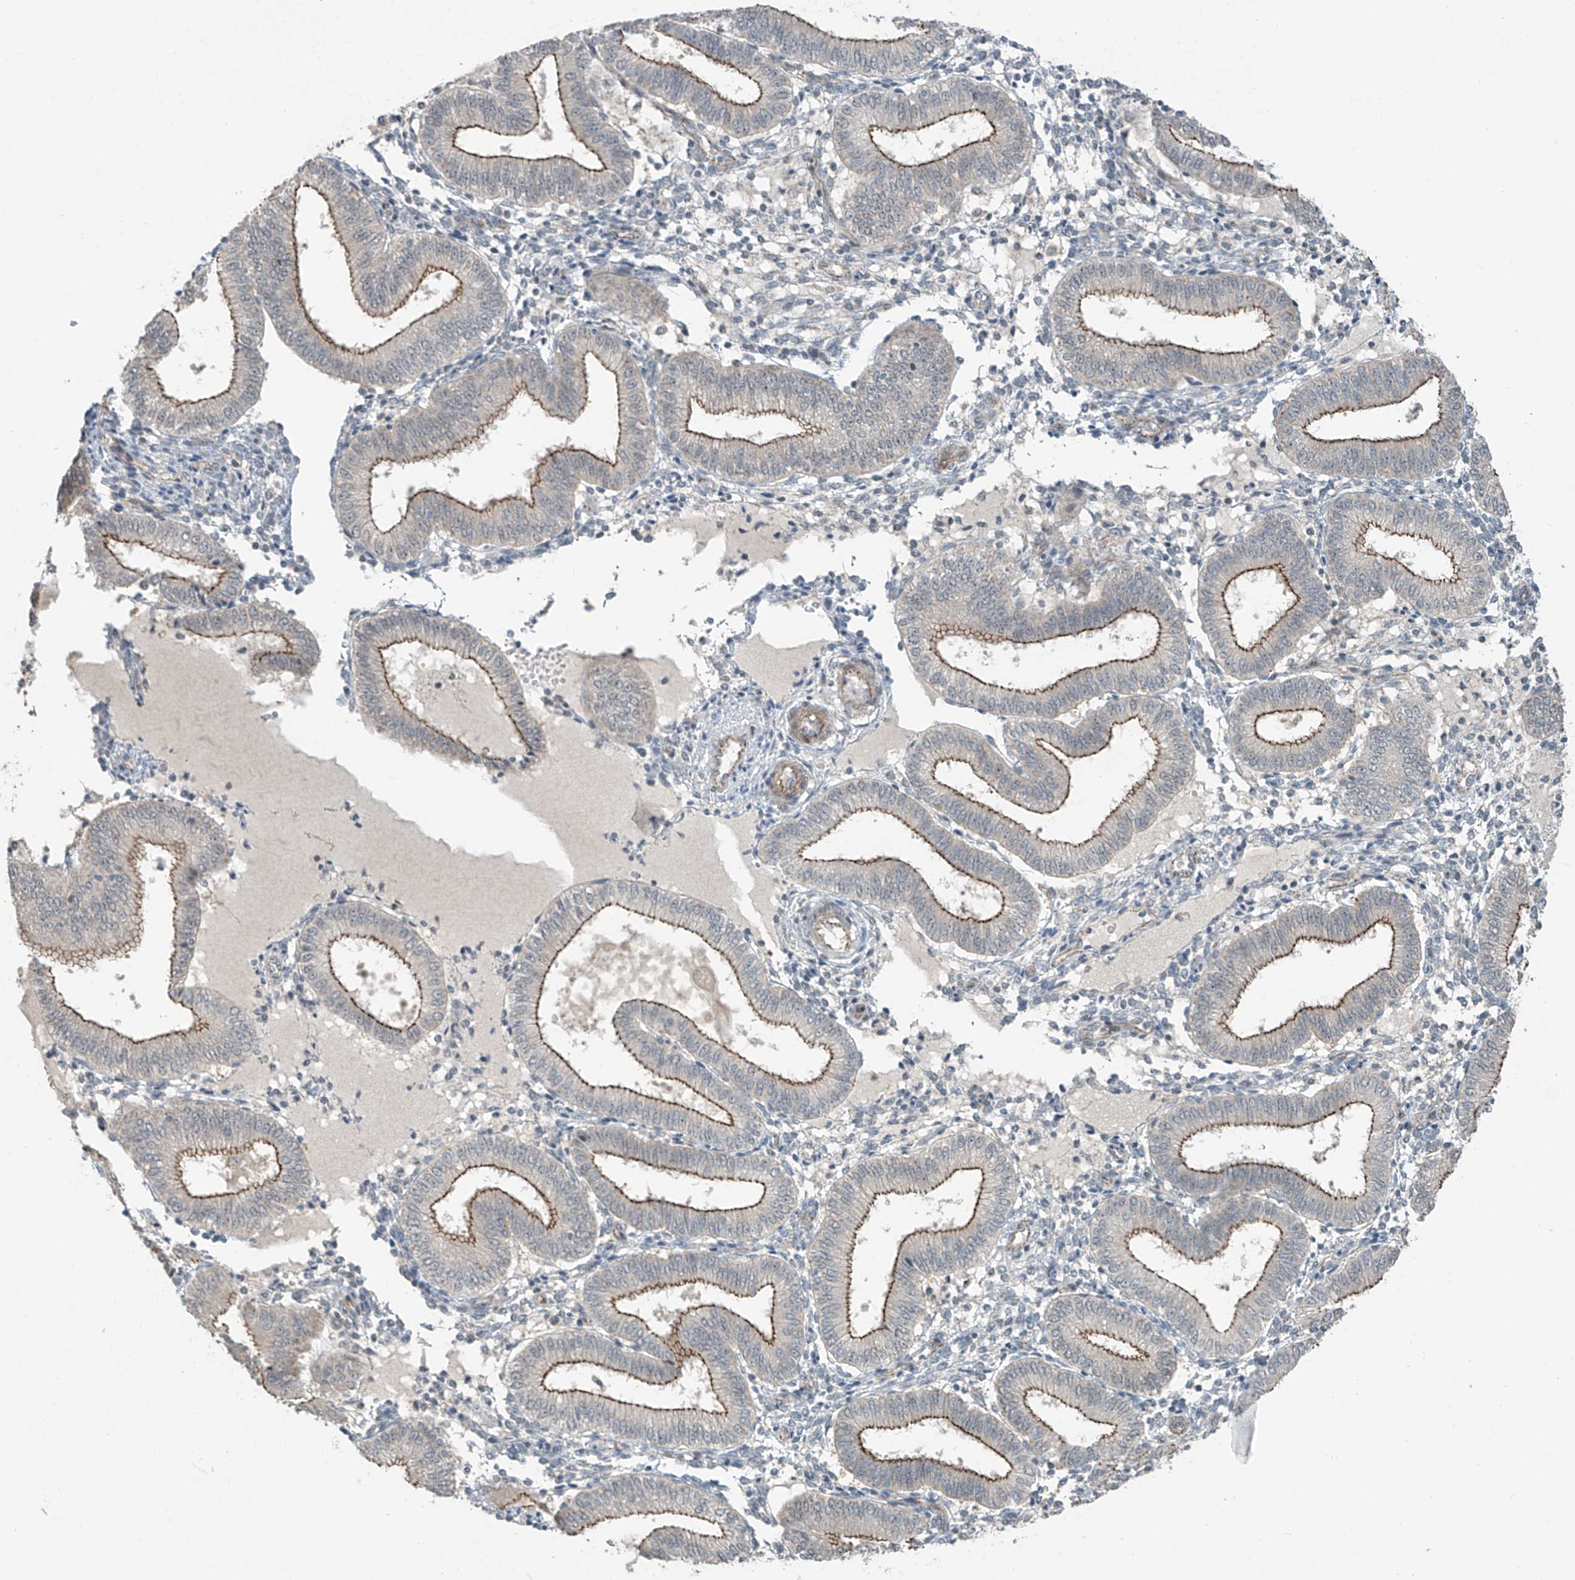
{"staining": {"intensity": "negative", "quantity": "none", "location": "none"}, "tissue": "endometrium", "cell_type": "Cells in endometrial stroma", "image_type": "normal", "snomed": [{"axis": "morphology", "description": "Normal tissue, NOS"}, {"axis": "topography", "description": "Endometrium"}], "caption": "Histopathology image shows no protein positivity in cells in endometrial stroma of normal endometrium. (DAB IHC with hematoxylin counter stain).", "gene": "ZNF16", "patient": {"sex": "female", "age": 39}}